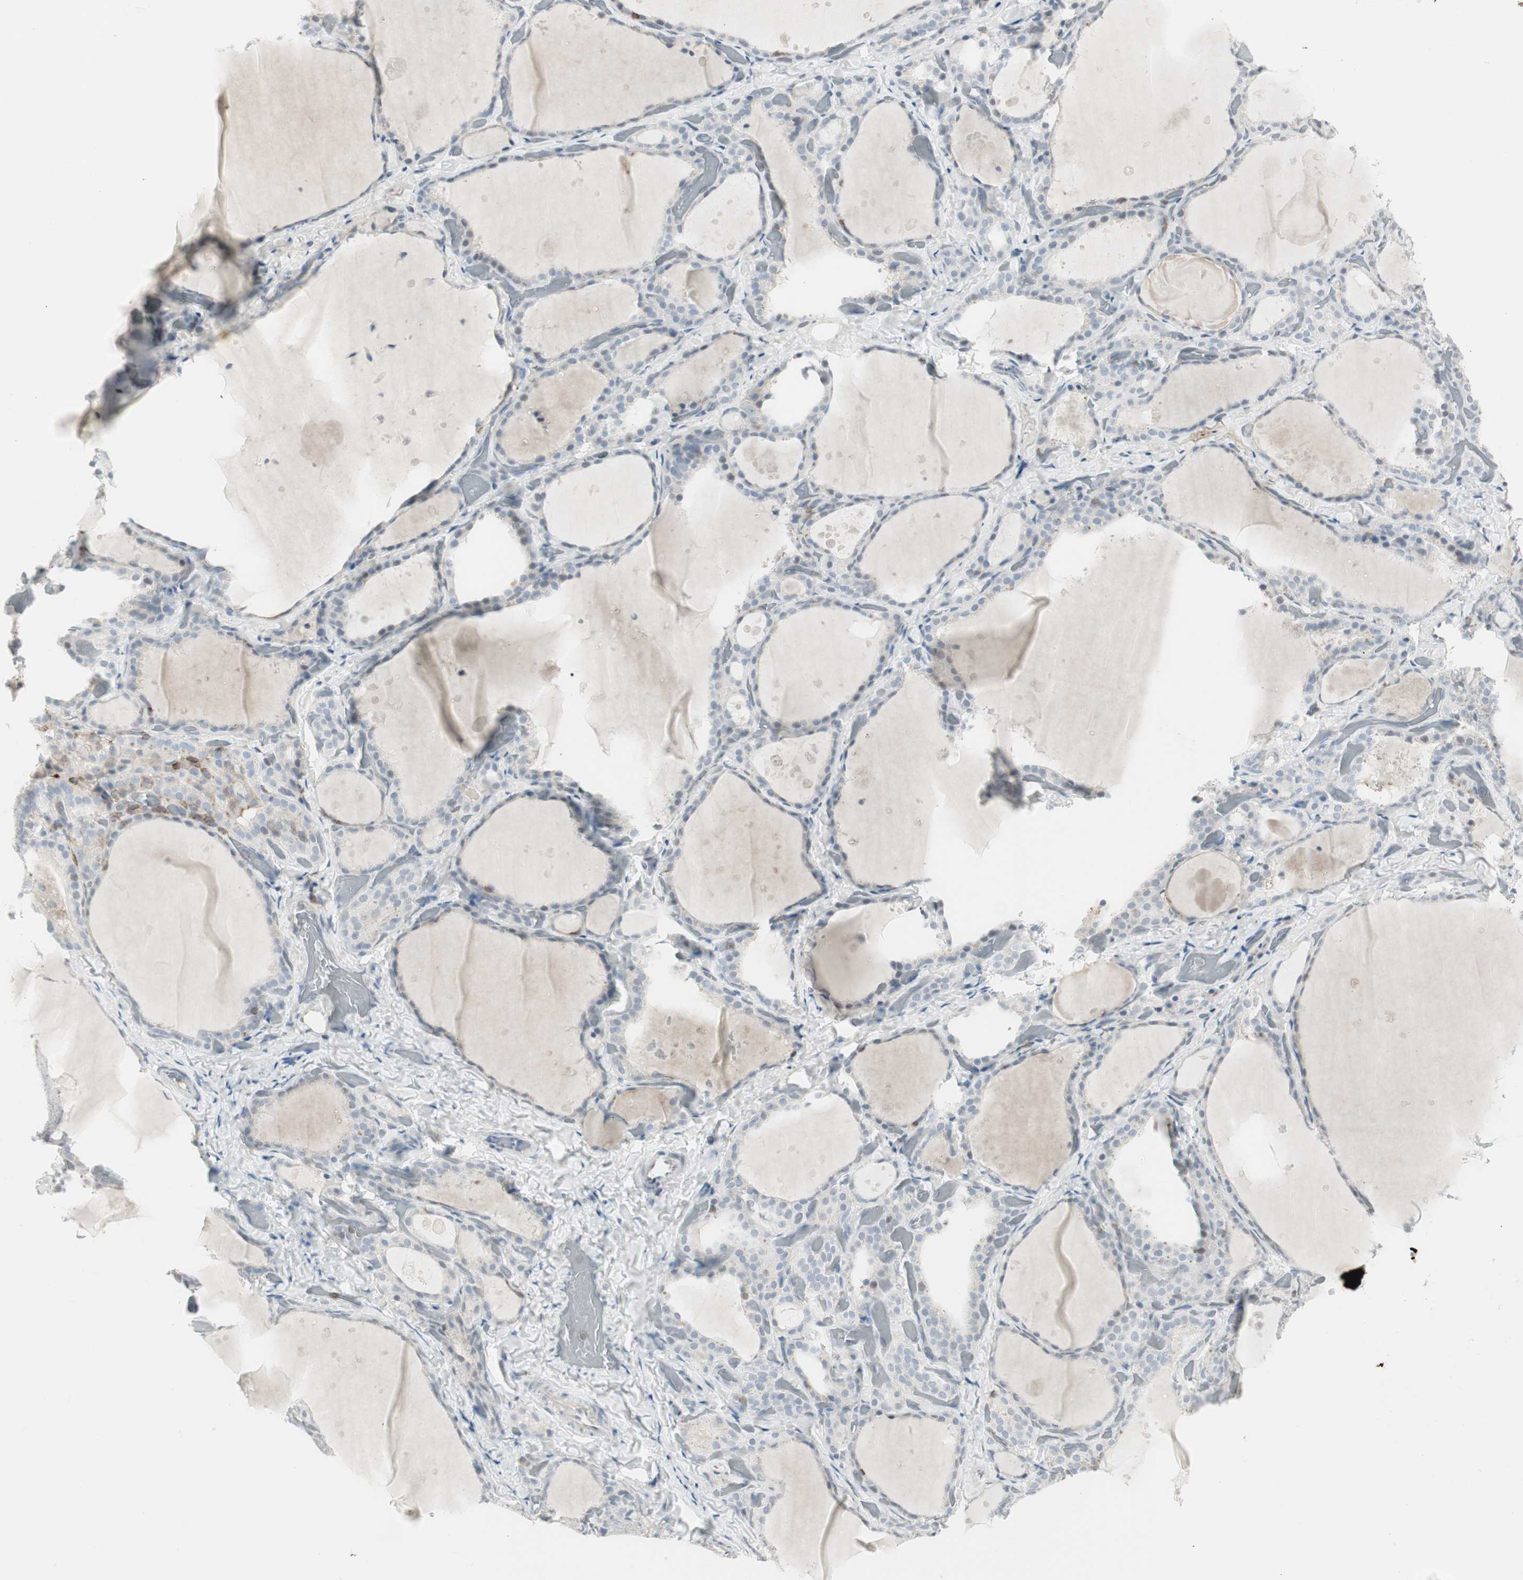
{"staining": {"intensity": "negative", "quantity": "none", "location": "none"}, "tissue": "thyroid gland", "cell_type": "Glandular cells", "image_type": "normal", "snomed": [{"axis": "morphology", "description": "Normal tissue, NOS"}, {"axis": "topography", "description": "Thyroid gland"}], "caption": "This is an immunohistochemistry image of normal human thyroid gland. There is no positivity in glandular cells.", "gene": "MAP4K4", "patient": {"sex": "female", "age": 44}}